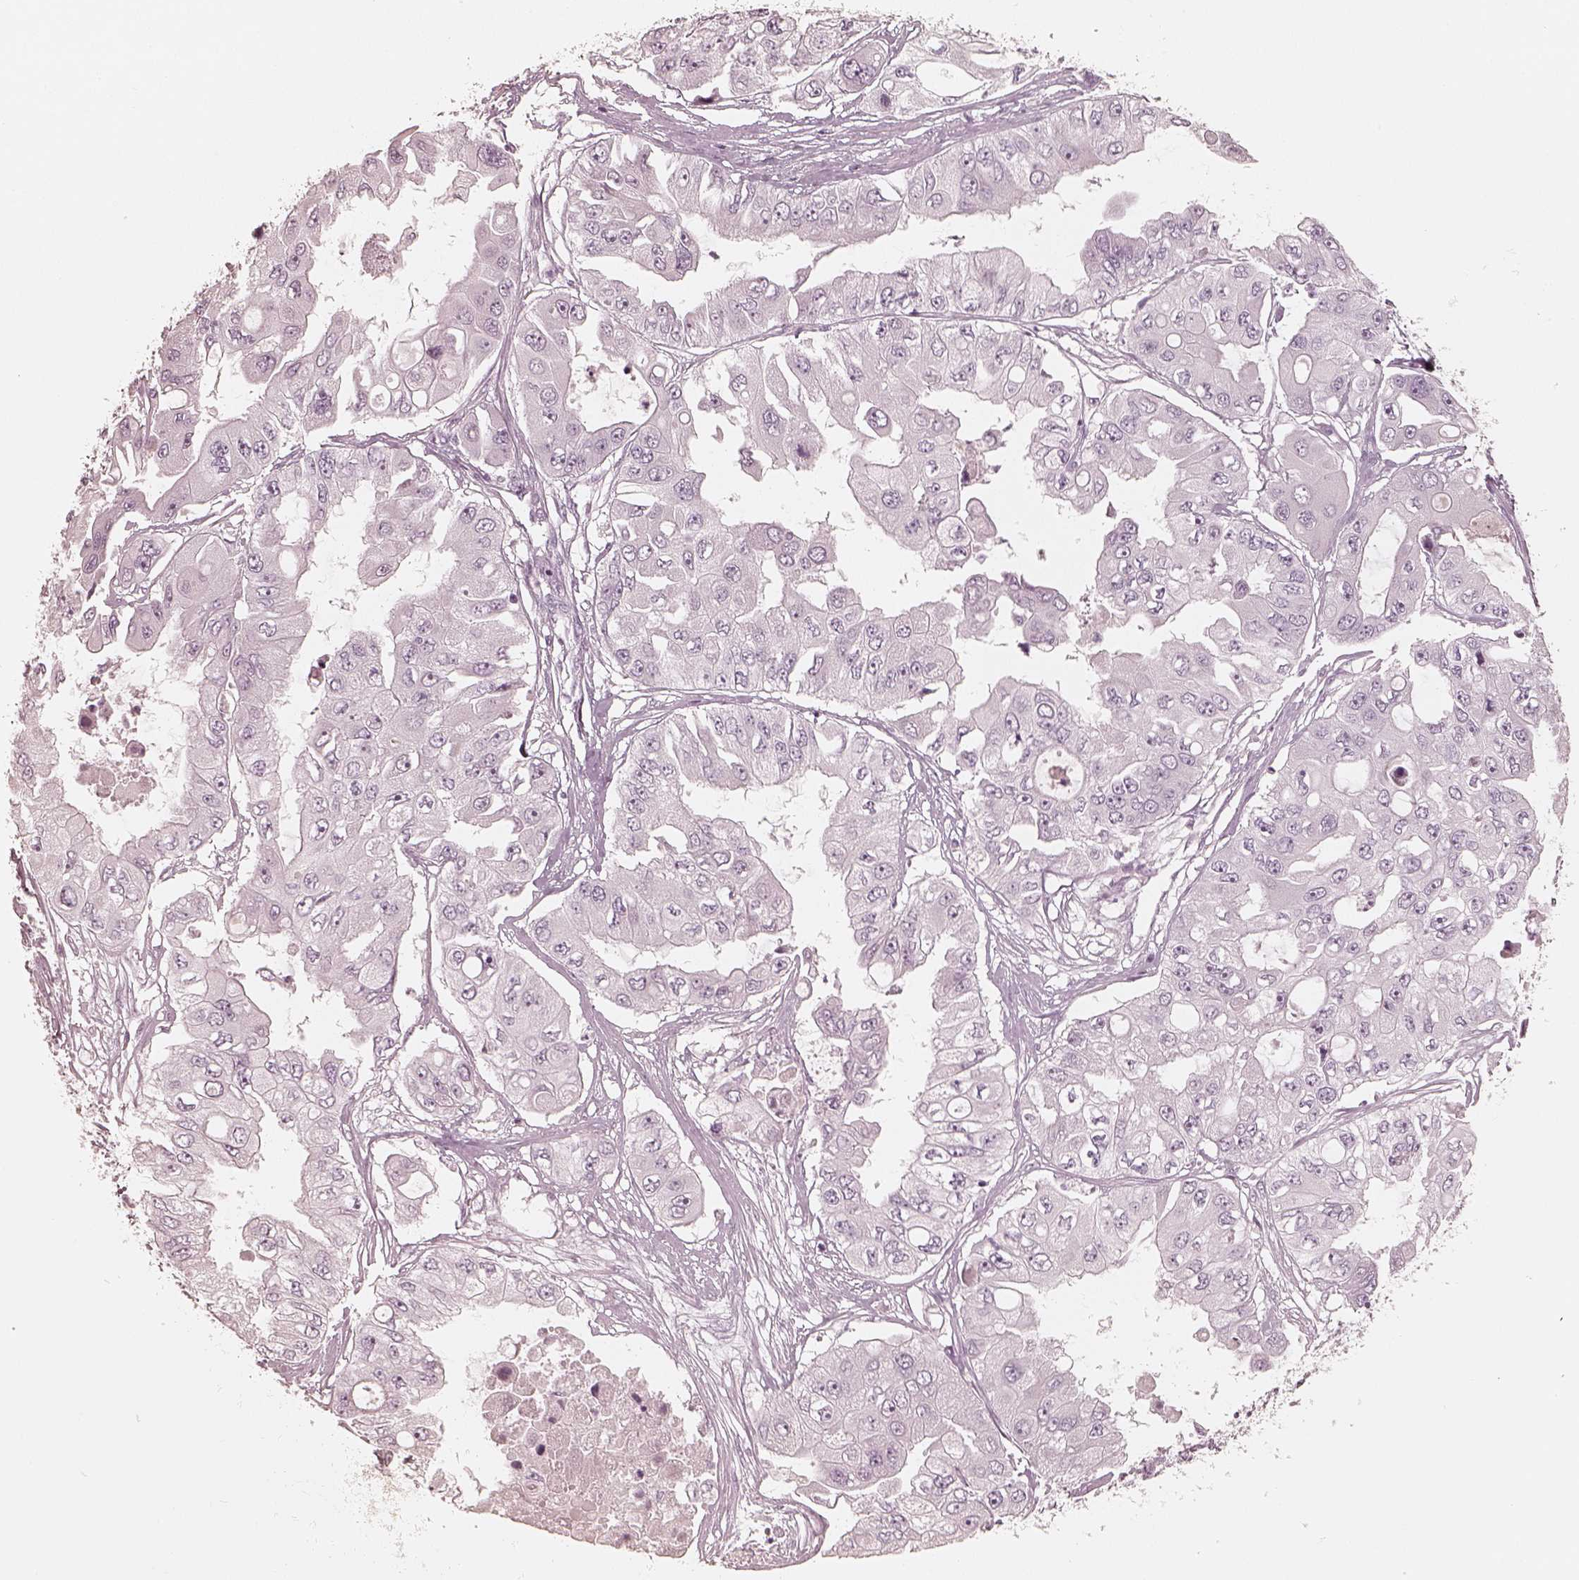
{"staining": {"intensity": "negative", "quantity": "none", "location": "none"}, "tissue": "ovarian cancer", "cell_type": "Tumor cells", "image_type": "cancer", "snomed": [{"axis": "morphology", "description": "Cystadenocarcinoma, serous, NOS"}, {"axis": "topography", "description": "Ovary"}], "caption": "Ovarian serous cystadenocarcinoma was stained to show a protein in brown. There is no significant staining in tumor cells. The staining is performed using DAB (3,3'-diaminobenzidine) brown chromogen with nuclei counter-stained in using hematoxylin.", "gene": "KRT82", "patient": {"sex": "female", "age": 56}}